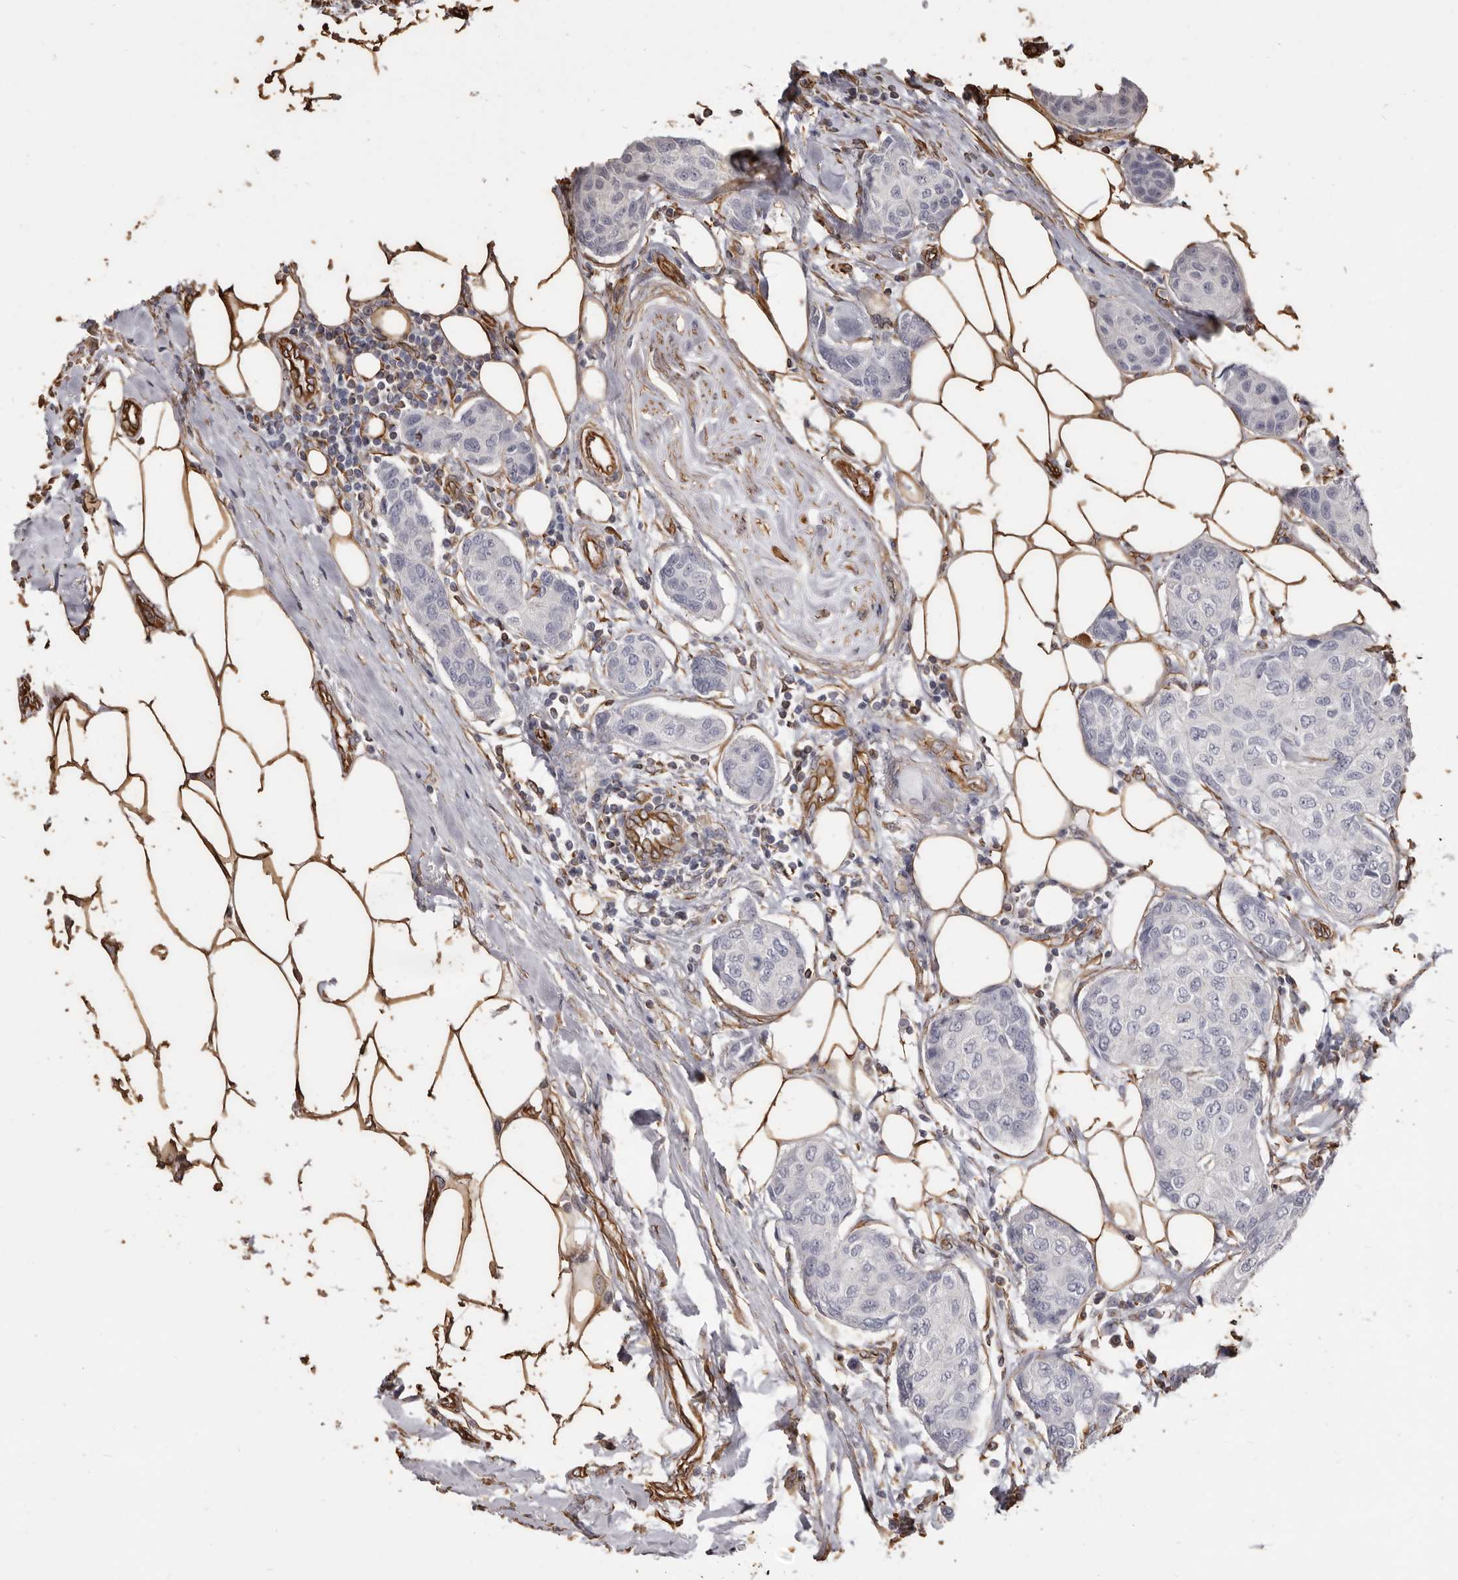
{"staining": {"intensity": "negative", "quantity": "none", "location": "none"}, "tissue": "breast cancer", "cell_type": "Tumor cells", "image_type": "cancer", "snomed": [{"axis": "morphology", "description": "Duct carcinoma"}, {"axis": "topography", "description": "Breast"}], "caption": "The photomicrograph reveals no significant positivity in tumor cells of breast cancer. Nuclei are stained in blue.", "gene": "MTURN", "patient": {"sex": "female", "age": 80}}